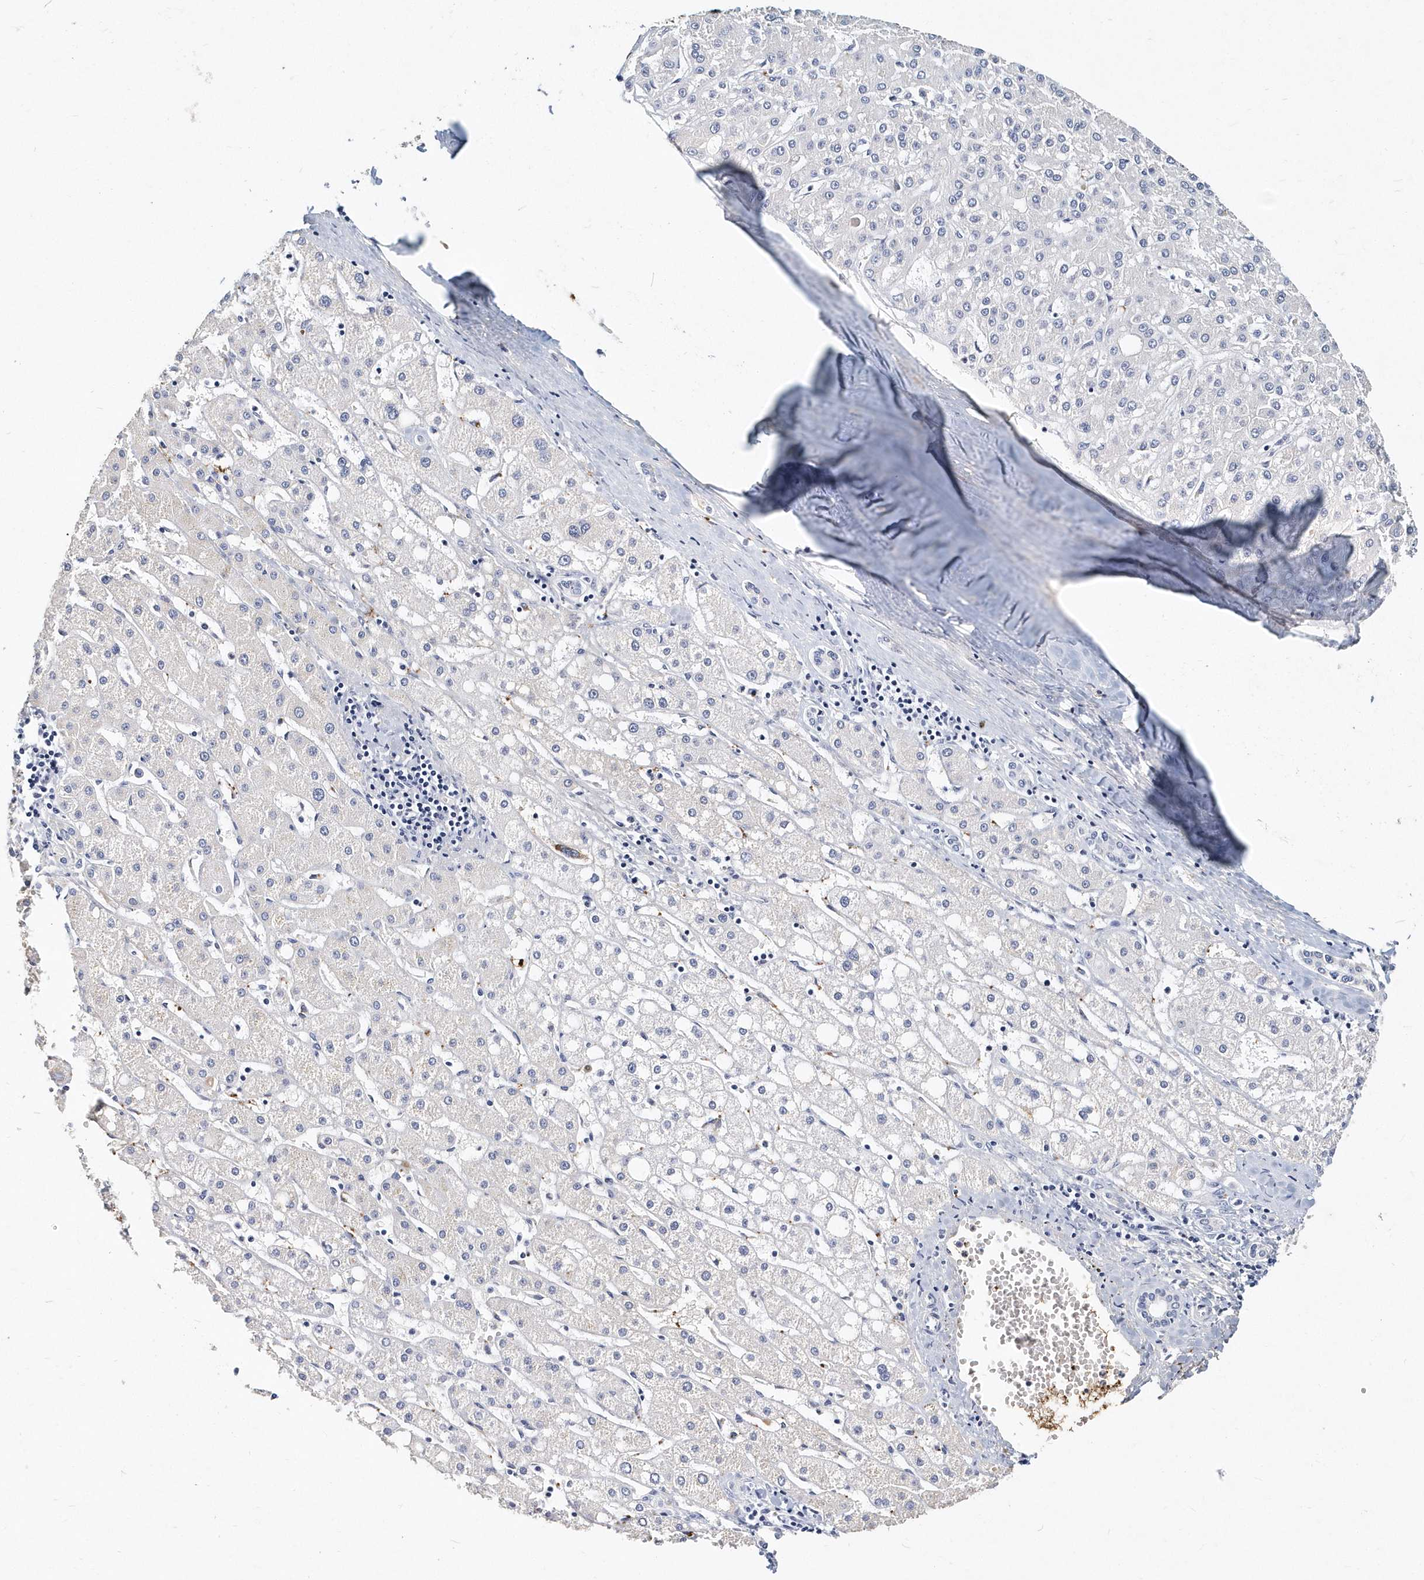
{"staining": {"intensity": "negative", "quantity": "none", "location": "none"}, "tissue": "liver cancer", "cell_type": "Tumor cells", "image_type": "cancer", "snomed": [{"axis": "morphology", "description": "Carcinoma, Hepatocellular, NOS"}, {"axis": "topography", "description": "Liver"}], "caption": "The immunohistochemistry photomicrograph has no significant staining in tumor cells of liver cancer tissue.", "gene": "ITGA2B", "patient": {"sex": "male", "age": 67}}